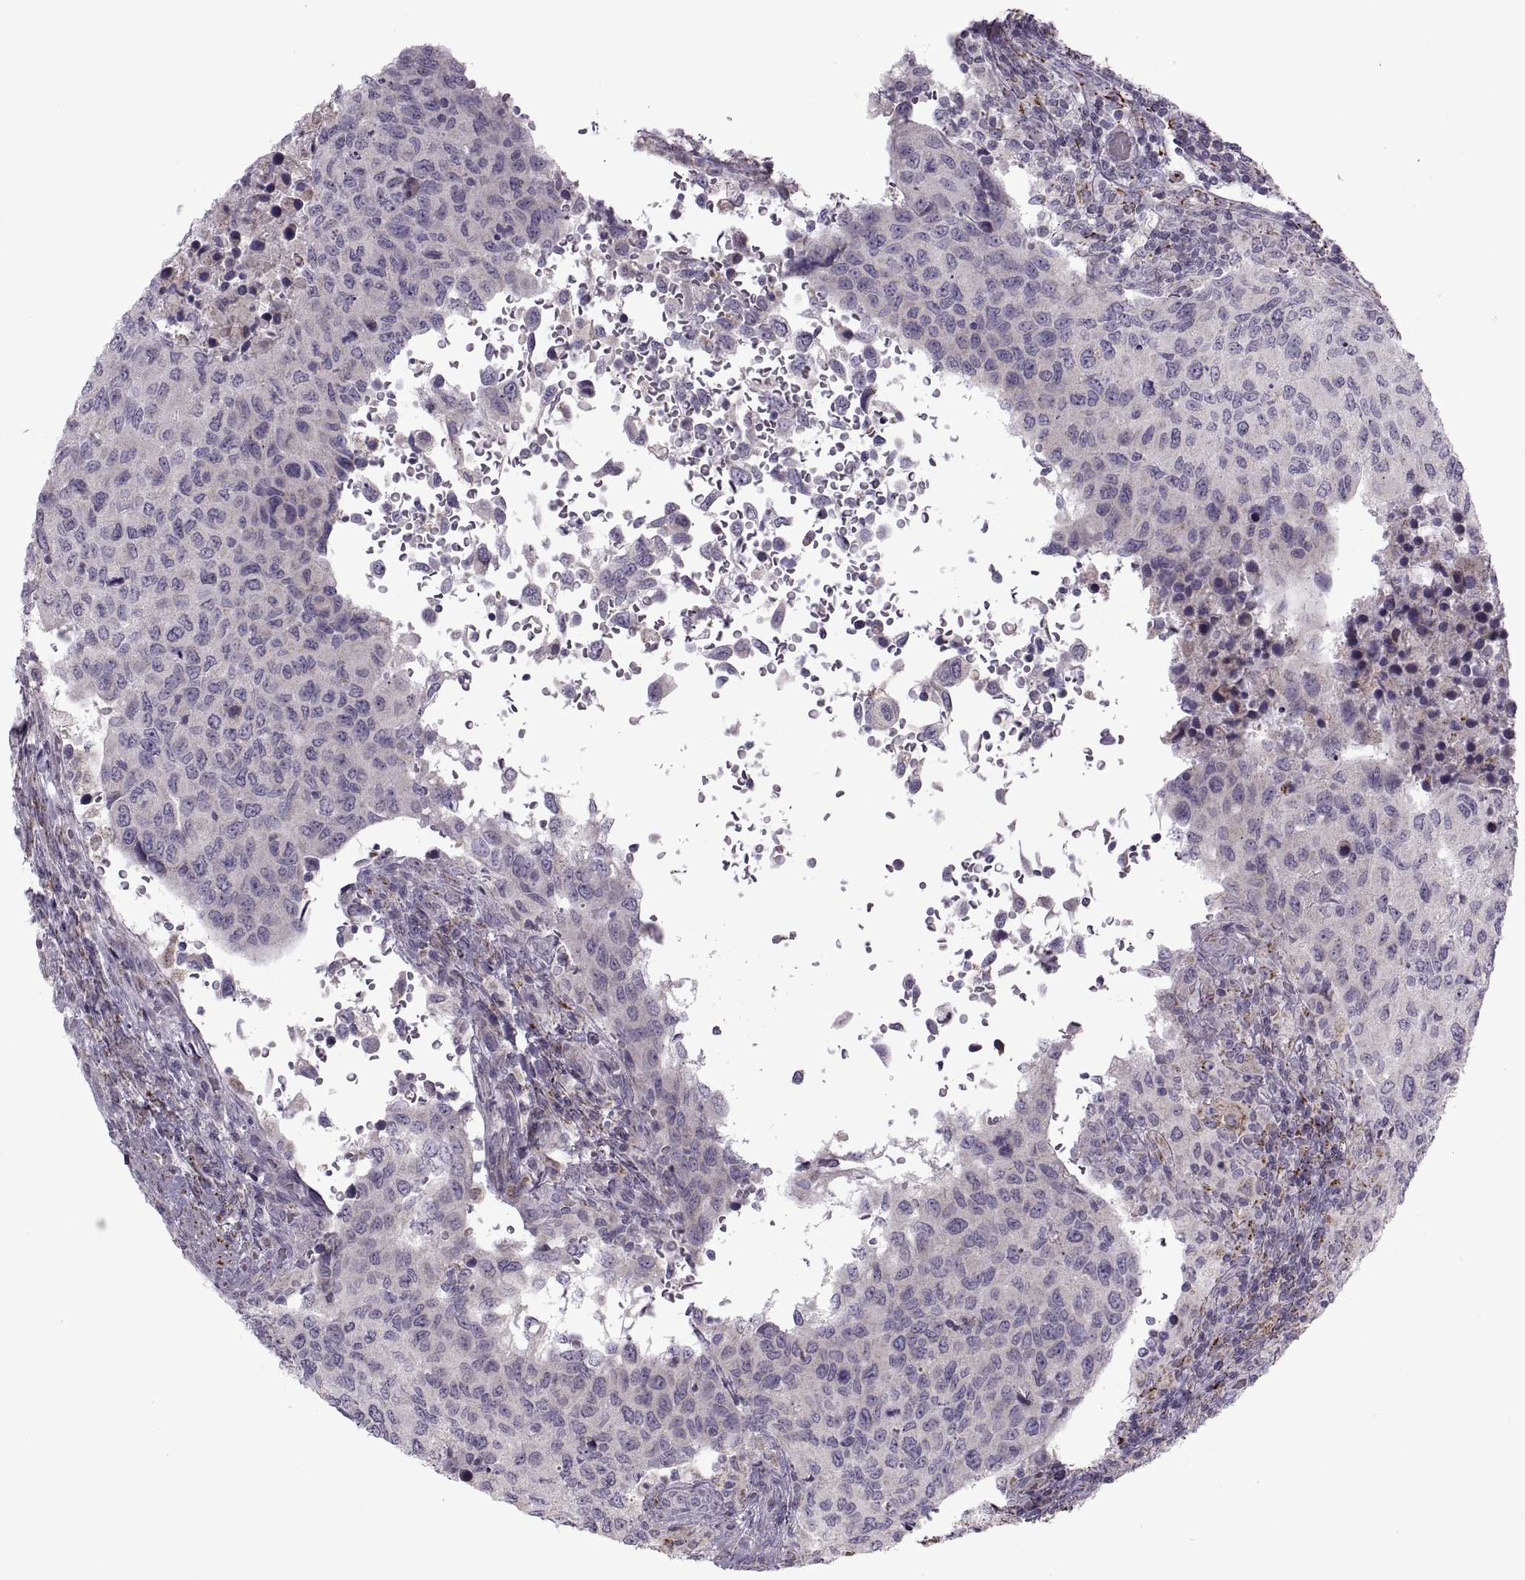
{"staining": {"intensity": "negative", "quantity": "none", "location": "none"}, "tissue": "urothelial cancer", "cell_type": "Tumor cells", "image_type": "cancer", "snomed": [{"axis": "morphology", "description": "Urothelial carcinoma, High grade"}, {"axis": "topography", "description": "Urinary bladder"}], "caption": "Urothelial cancer stained for a protein using immunohistochemistry demonstrates no staining tumor cells.", "gene": "PIERCE1", "patient": {"sex": "female", "age": 78}}